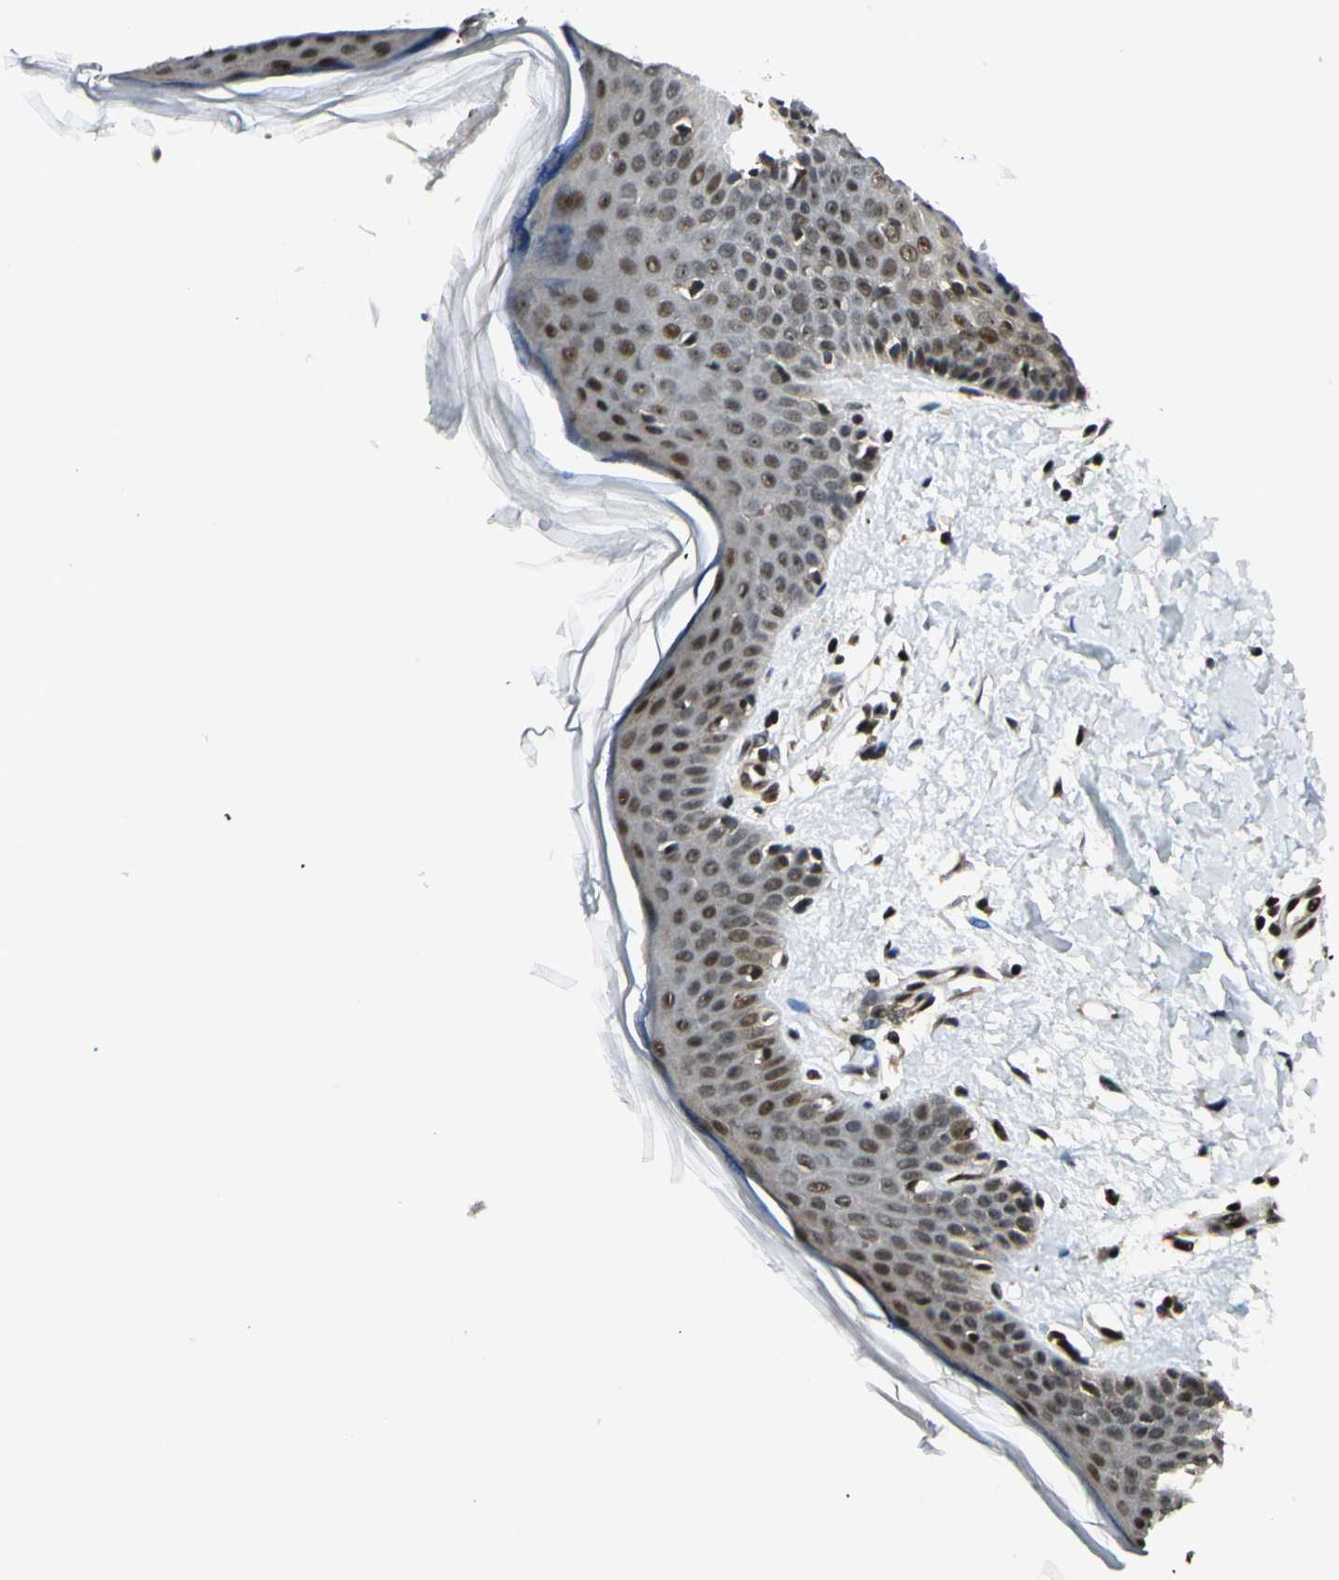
{"staining": {"intensity": "strong", "quantity": "<25%", "location": "nuclear"}, "tissue": "skin", "cell_type": "Fibroblasts", "image_type": "normal", "snomed": [{"axis": "morphology", "description": "Normal tissue, NOS"}, {"axis": "topography", "description": "Skin"}], "caption": "Fibroblasts display strong nuclear expression in approximately <25% of cells in benign skin. (Stains: DAB (3,3'-diaminobenzidine) in brown, nuclei in blue, Microscopy: brightfield microscopy at high magnification).", "gene": "DAXX", "patient": {"sex": "female", "age": 56}}